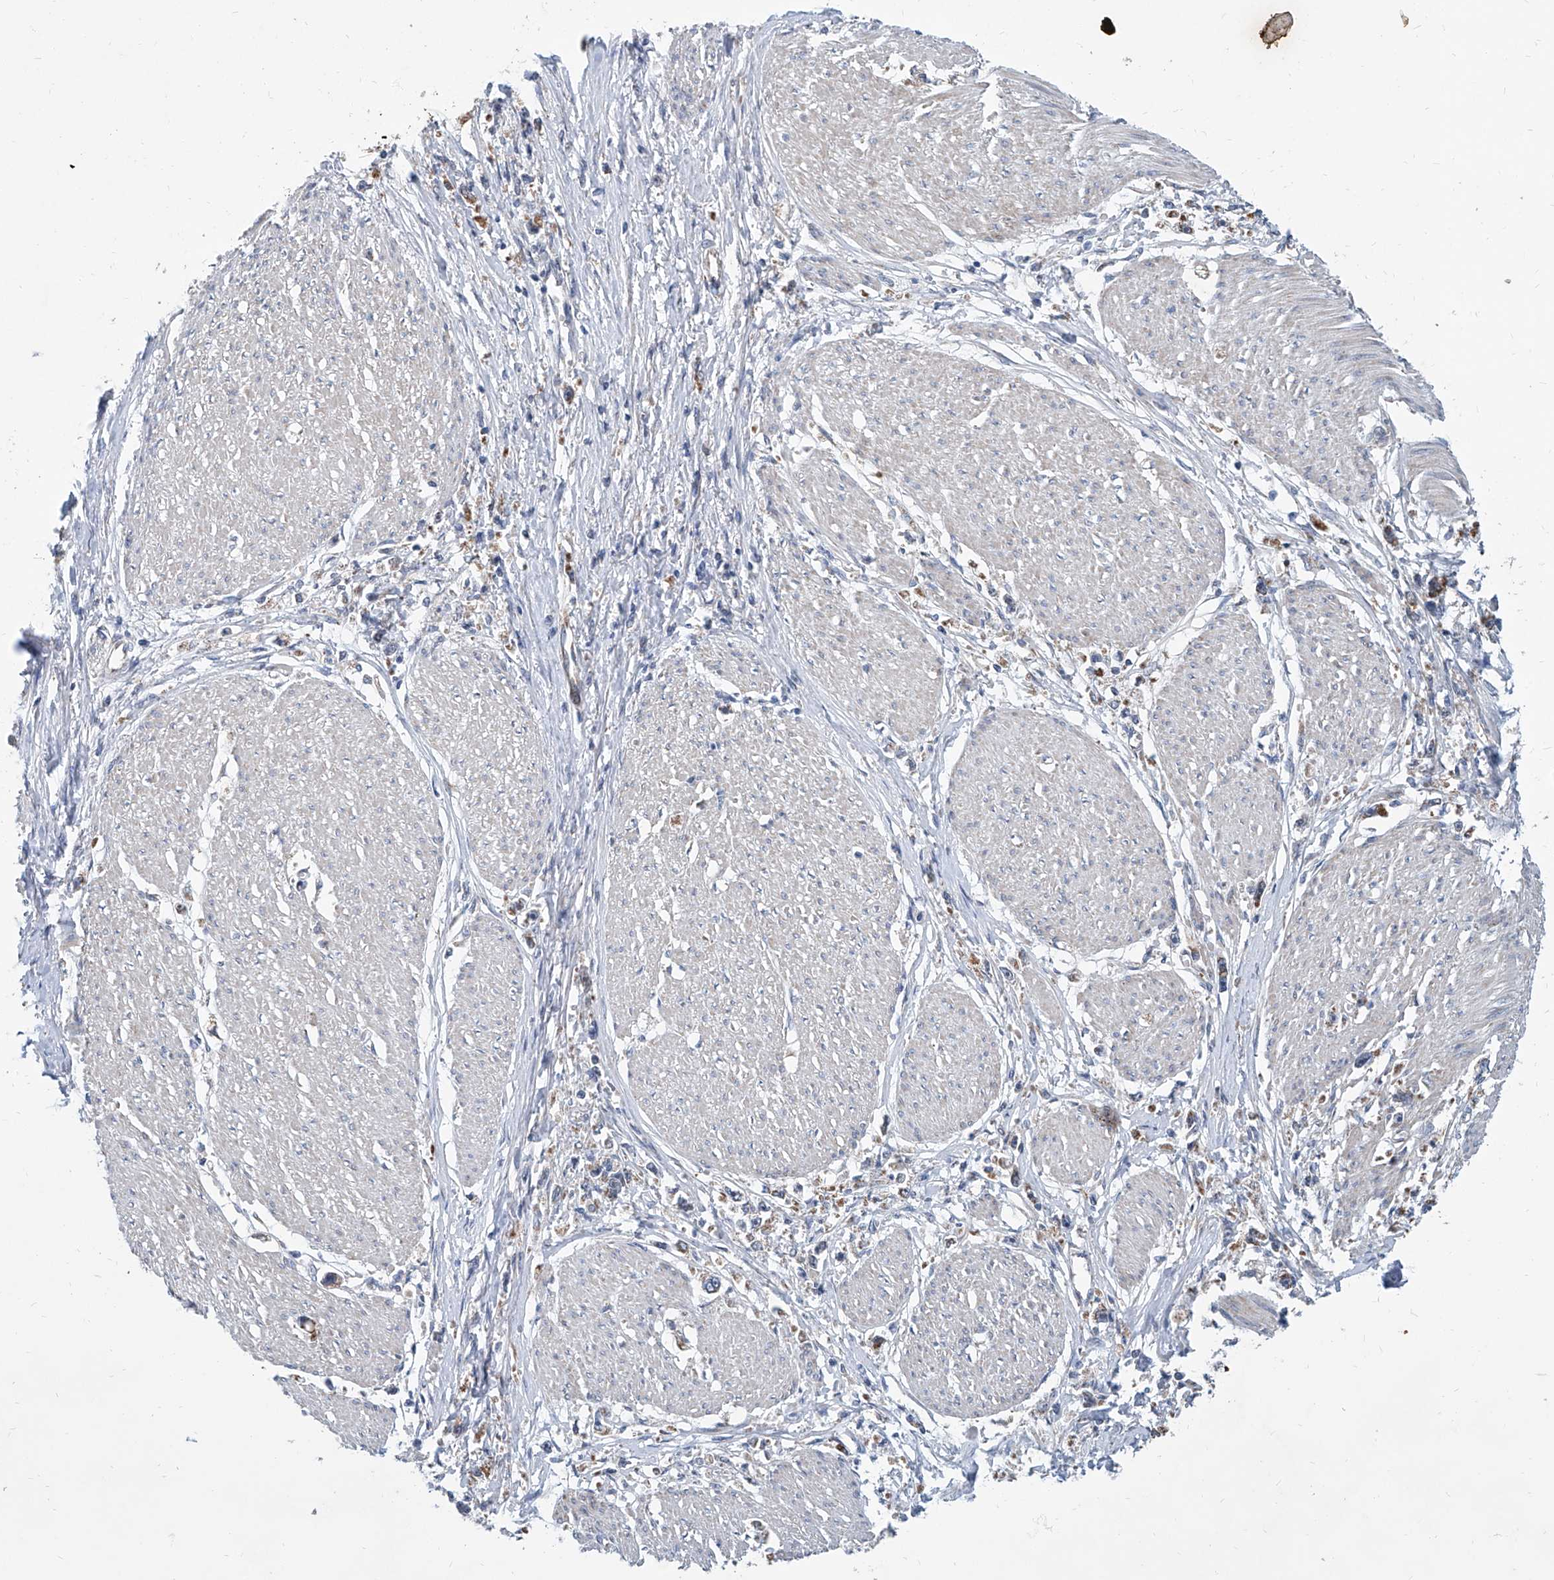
{"staining": {"intensity": "weak", "quantity": "25%-75%", "location": "cytoplasmic/membranous"}, "tissue": "stomach cancer", "cell_type": "Tumor cells", "image_type": "cancer", "snomed": [{"axis": "morphology", "description": "Adenocarcinoma, NOS"}, {"axis": "topography", "description": "Stomach"}], "caption": "About 25%-75% of tumor cells in stomach adenocarcinoma display weak cytoplasmic/membranous protein expression as visualized by brown immunohistochemical staining.", "gene": "USP48", "patient": {"sex": "female", "age": 59}}